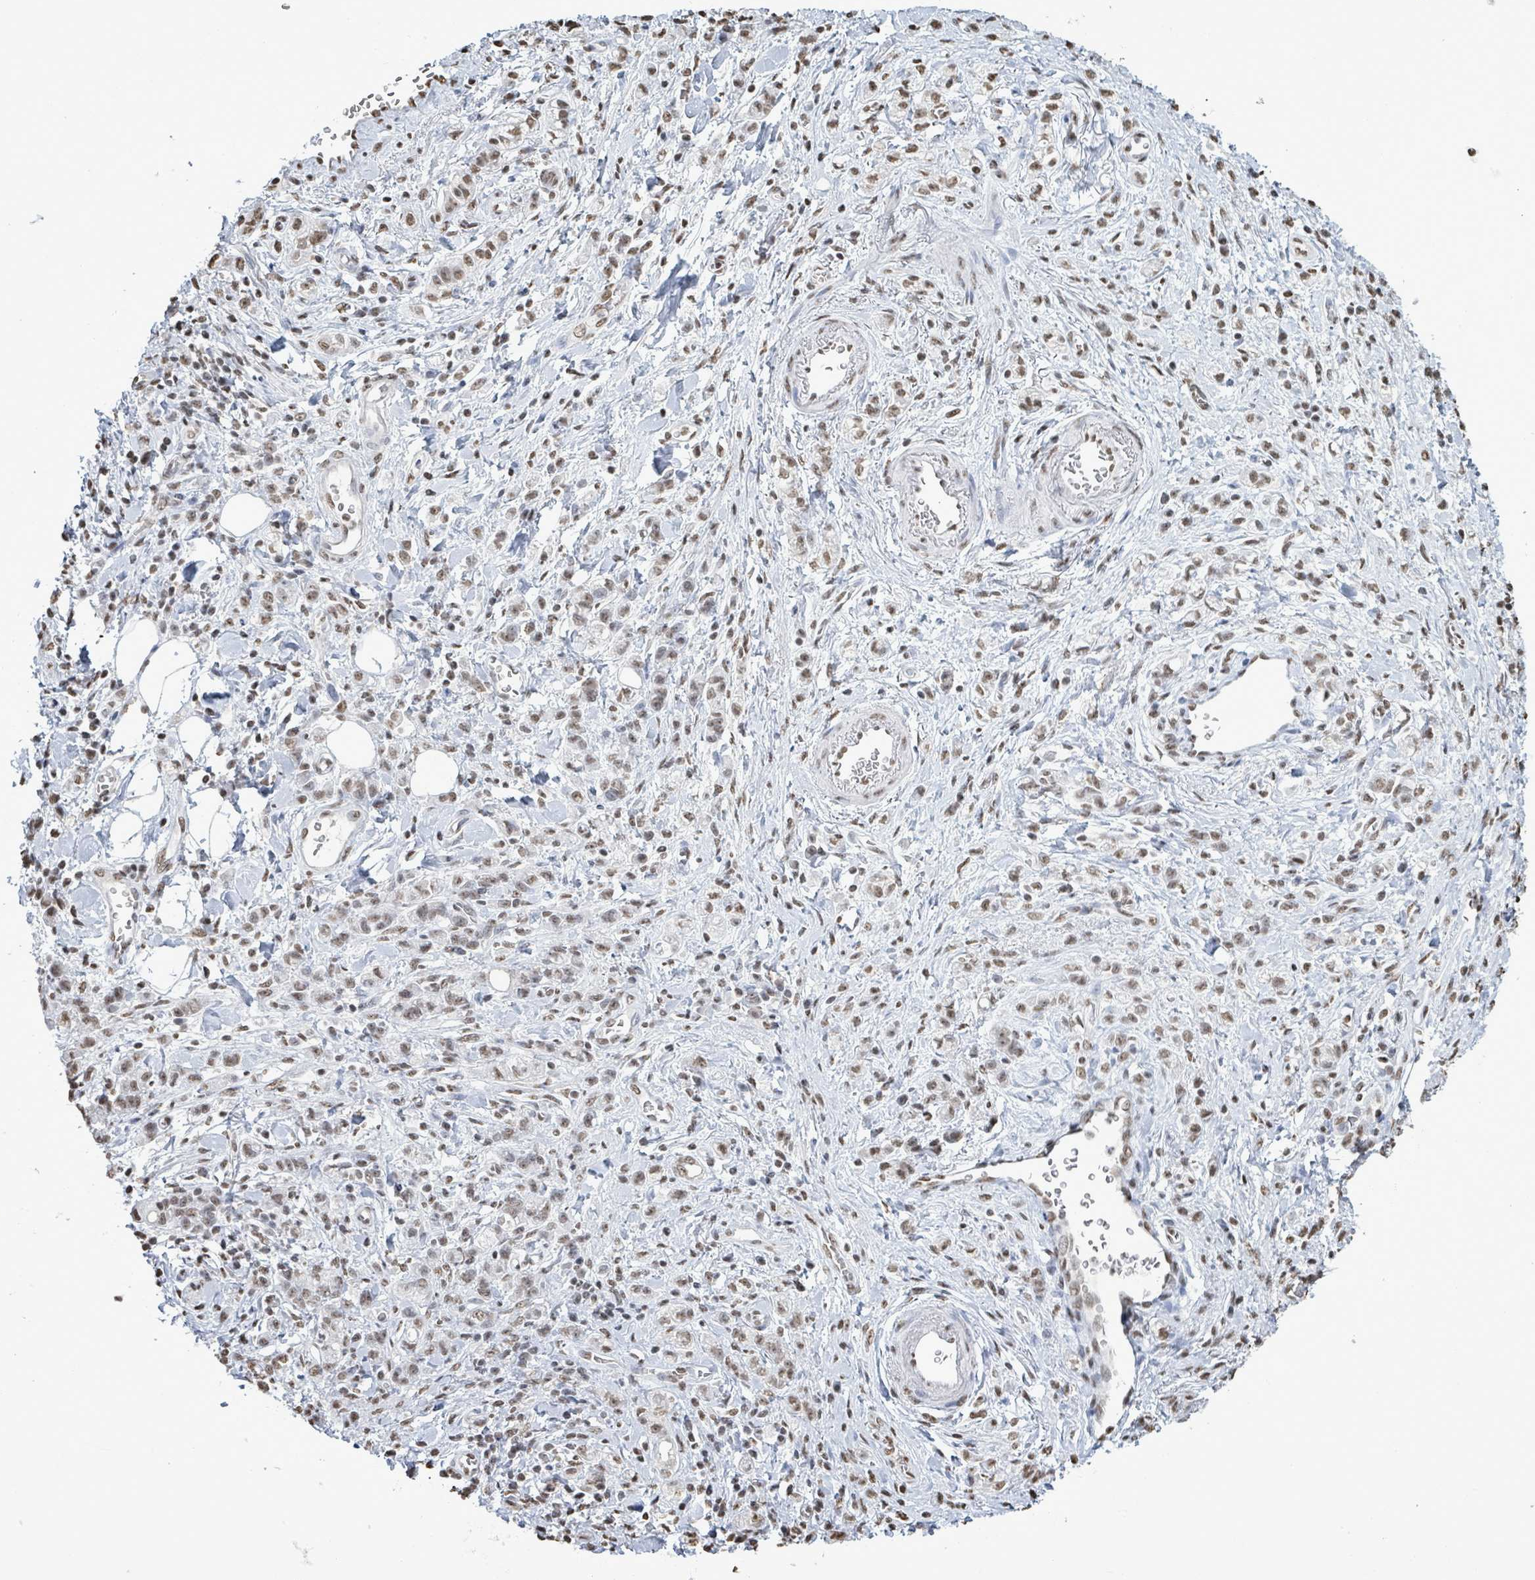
{"staining": {"intensity": "weak", "quantity": ">75%", "location": "nuclear"}, "tissue": "stomach cancer", "cell_type": "Tumor cells", "image_type": "cancer", "snomed": [{"axis": "morphology", "description": "Adenocarcinoma, NOS"}, {"axis": "topography", "description": "Stomach"}], "caption": "High-power microscopy captured an immunohistochemistry micrograph of stomach cancer, revealing weak nuclear staining in about >75% of tumor cells.", "gene": "SAMD14", "patient": {"sex": "male", "age": 77}}